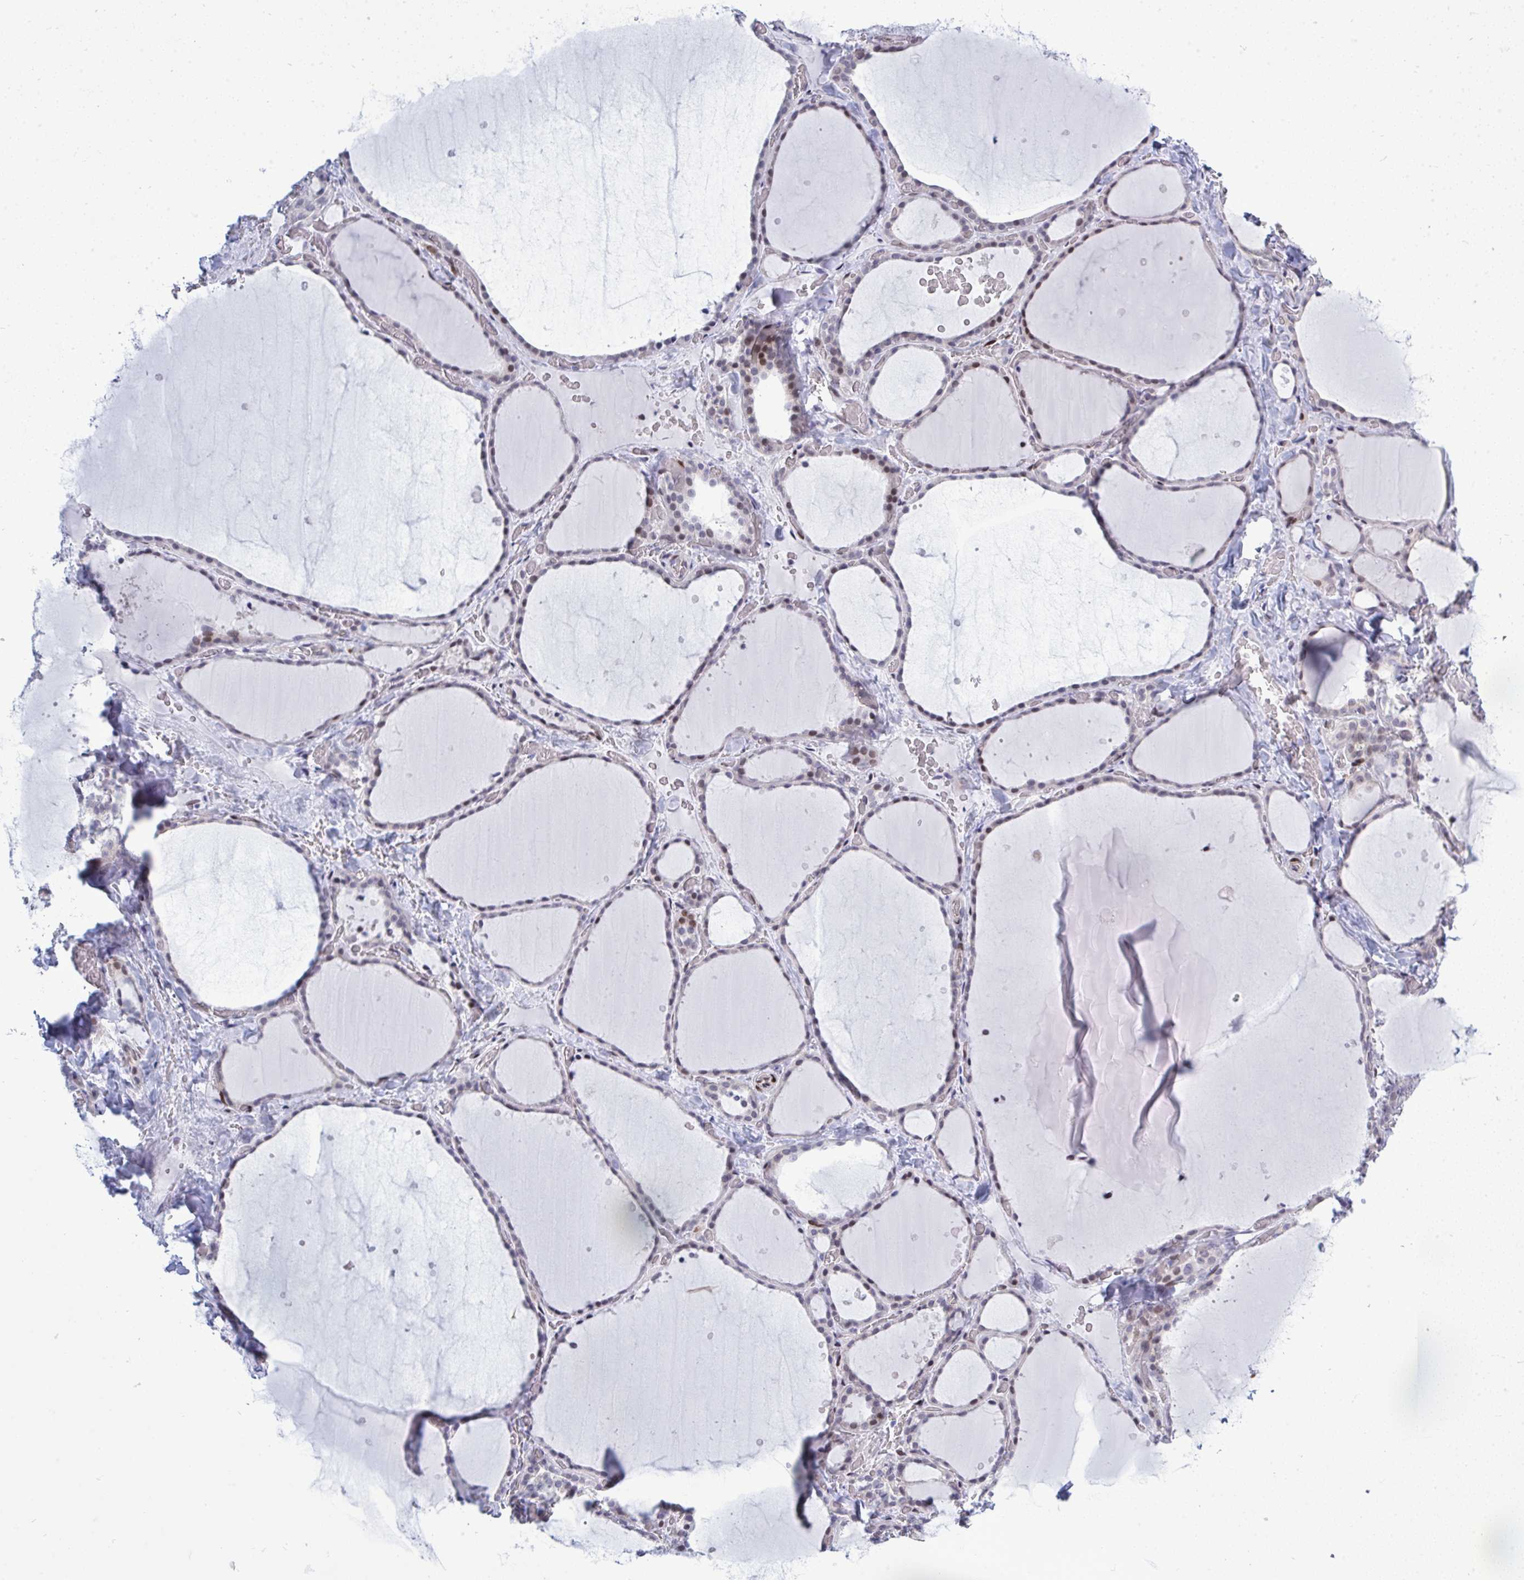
{"staining": {"intensity": "strong", "quantity": "<25%", "location": "nuclear"}, "tissue": "thyroid gland", "cell_type": "Glandular cells", "image_type": "normal", "snomed": [{"axis": "morphology", "description": "Normal tissue, NOS"}, {"axis": "topography", "description": "Thyroid gland"}], "caption": "The immunohistochemical stain highlights strong nuclear expression in glandular cells of benign thyroid gland.", "gene": "TAB1", "patient": {"sex": "female", "age": 36}}